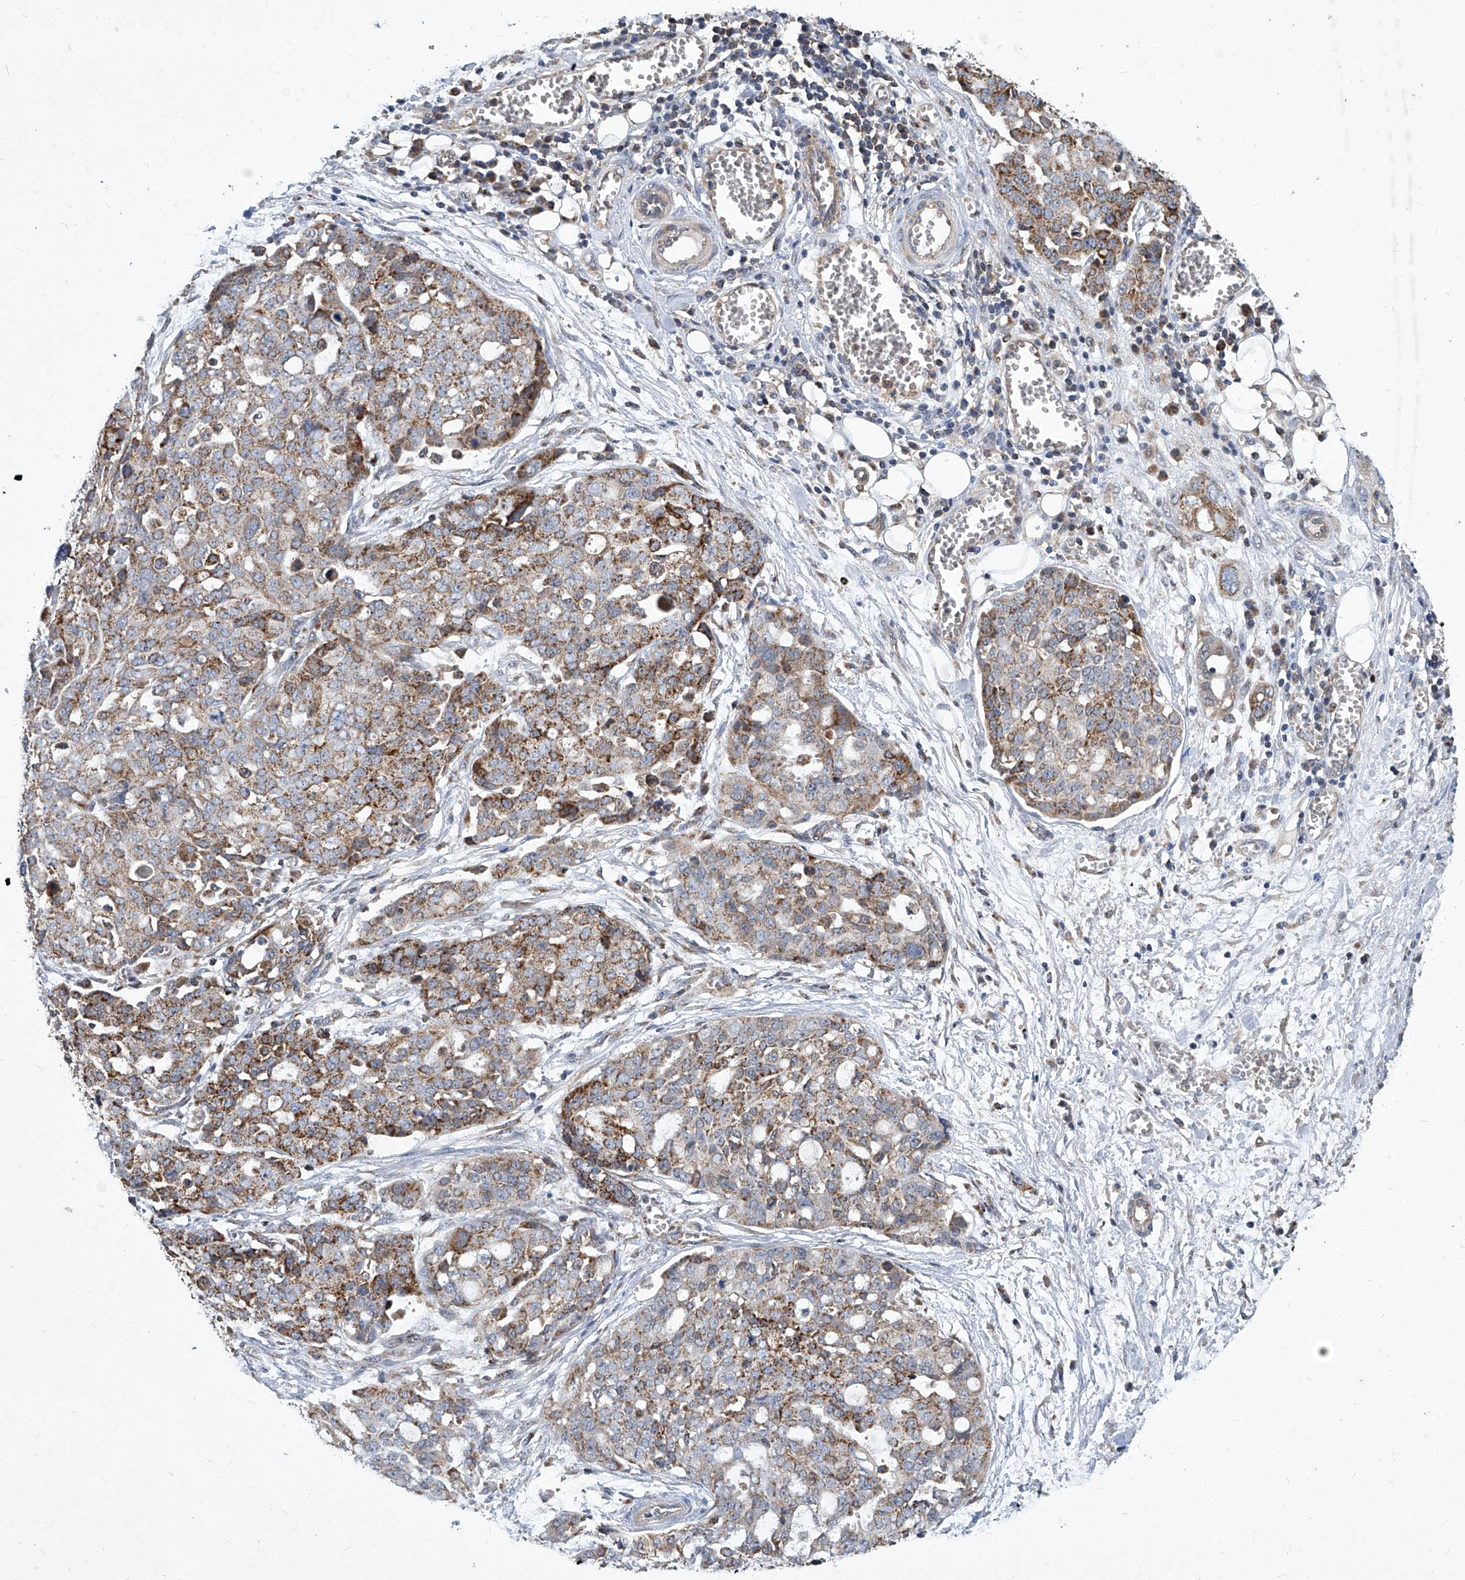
{"staining": {"intensity": "moderate", "quantity": ">75%", "location": "cytoplasmic/membranous"}, "tissue": "ovarian cancer", "cell_type": "Tumor cells", "image_type": "cancer", "snomed": [{"axis": "morphology", "description": "Cystadenocarcinoma, serous, NOS"}, {"axis": "topography", "description": "Soft tissue"}, {"axis": "topography", "description": "Ovary"}], "caption": "Tumor cells demonstrate medium levels of moderate cytoplasmic/membranous staining in about >75% of cells in human serous cystadenocarcinoma (ovarian). (Stains: DAB in brown, nuclei in blue, Microscopy: brightfield microscopy at high magnification).", "gene": "TNFRSF13B", "patient": {"sex": "female", "age": 57}}